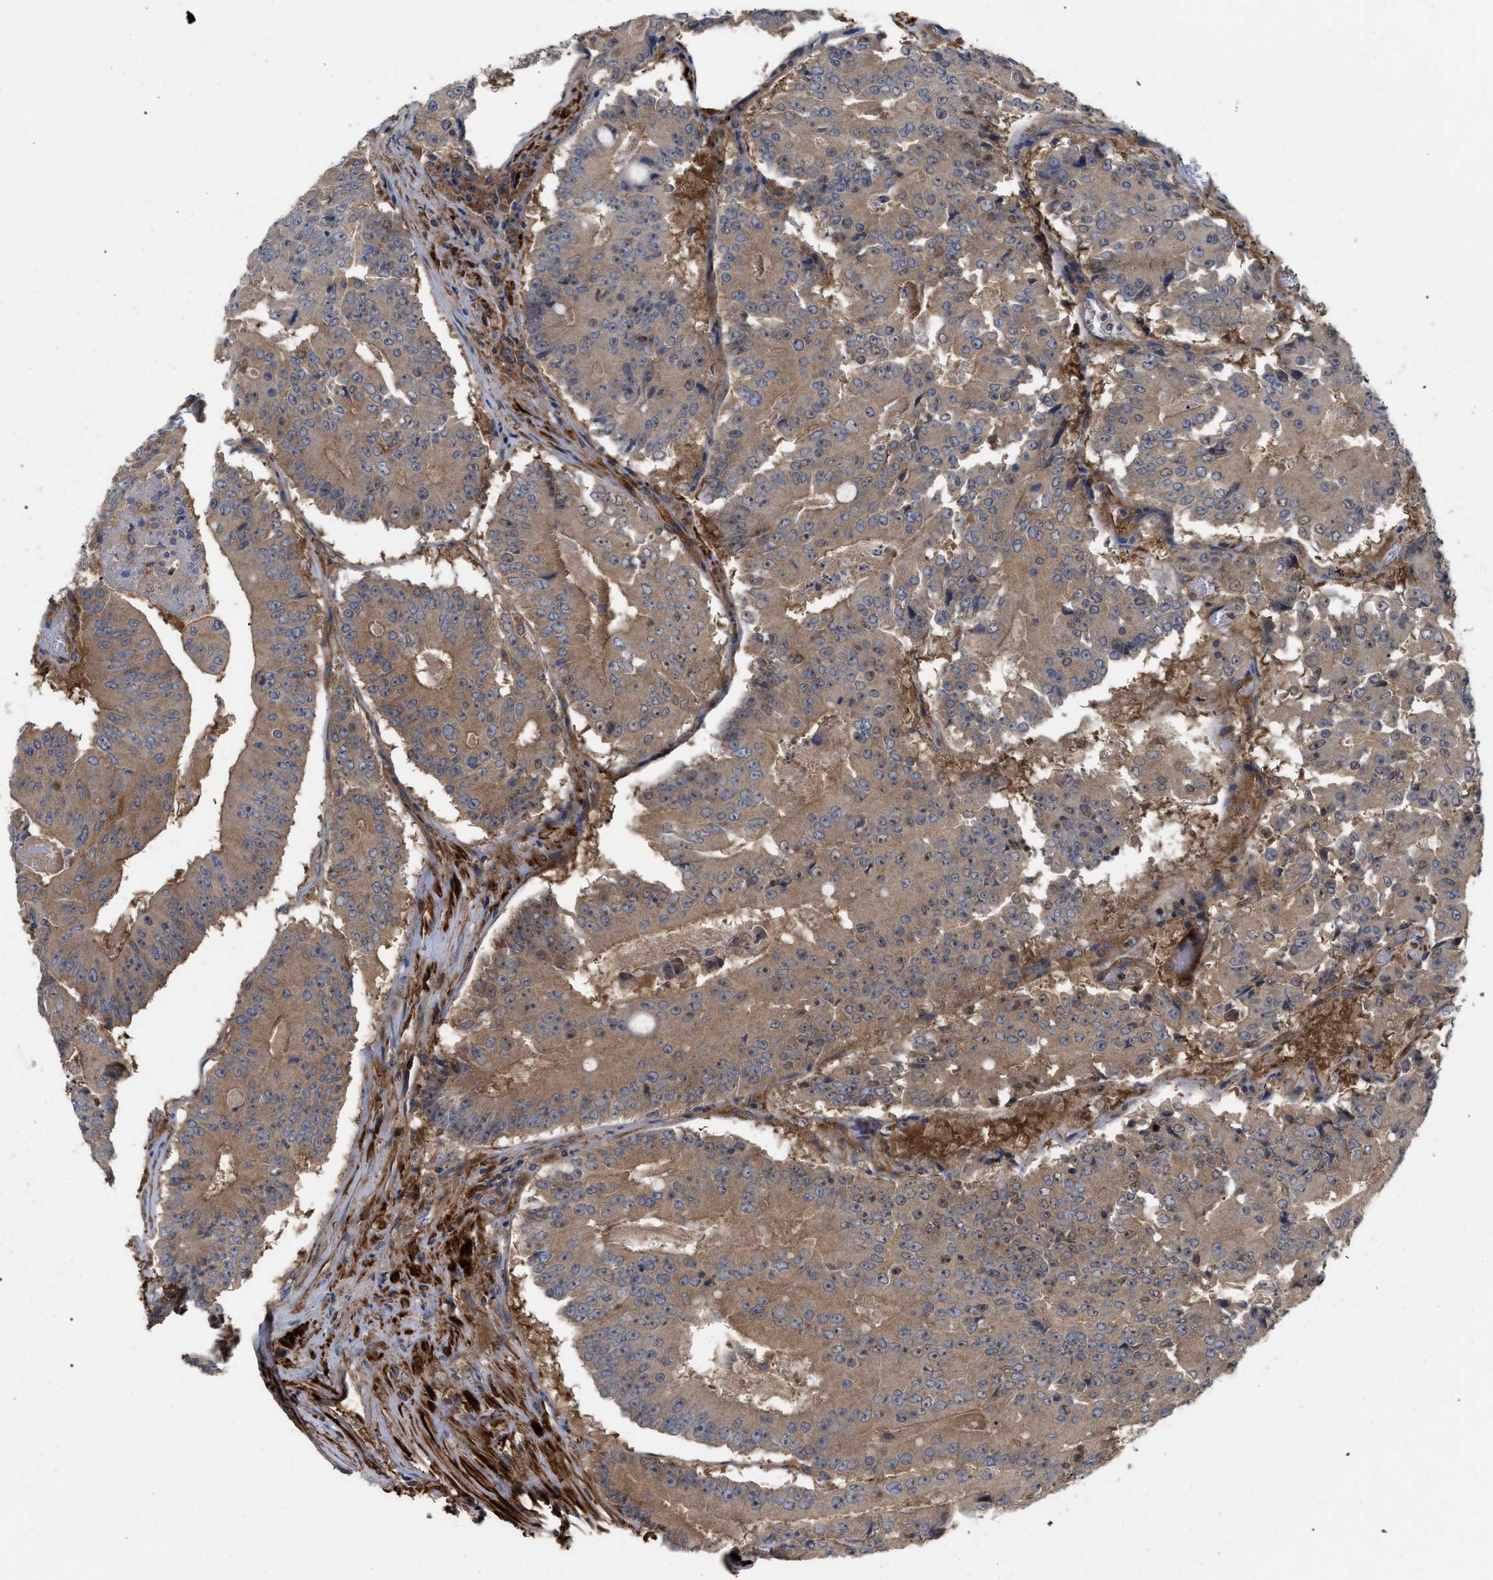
{"staining": {"intensity": "moderate", "quantity": ">75%", "location": "cytoplasmic/membranous"}, "tissue": "colorectal cancer", "cell_type": "Tumor cells", "image_type": "cancer", "snomed": [{"axis": "morphology", "description": "Adenocarcinoma, NOS"}, {"axis": "topography", "description": "Colon"}], "caption": "The histopathology image reveals immunohistochemical staining of colorectal adenocarcinoma. There is moderate cytoplasmic/membranous expression is appreciated in about >75% of tumor cells.", "gene": "RABEP1", "patient": {"sex": "male", "age": 87}}